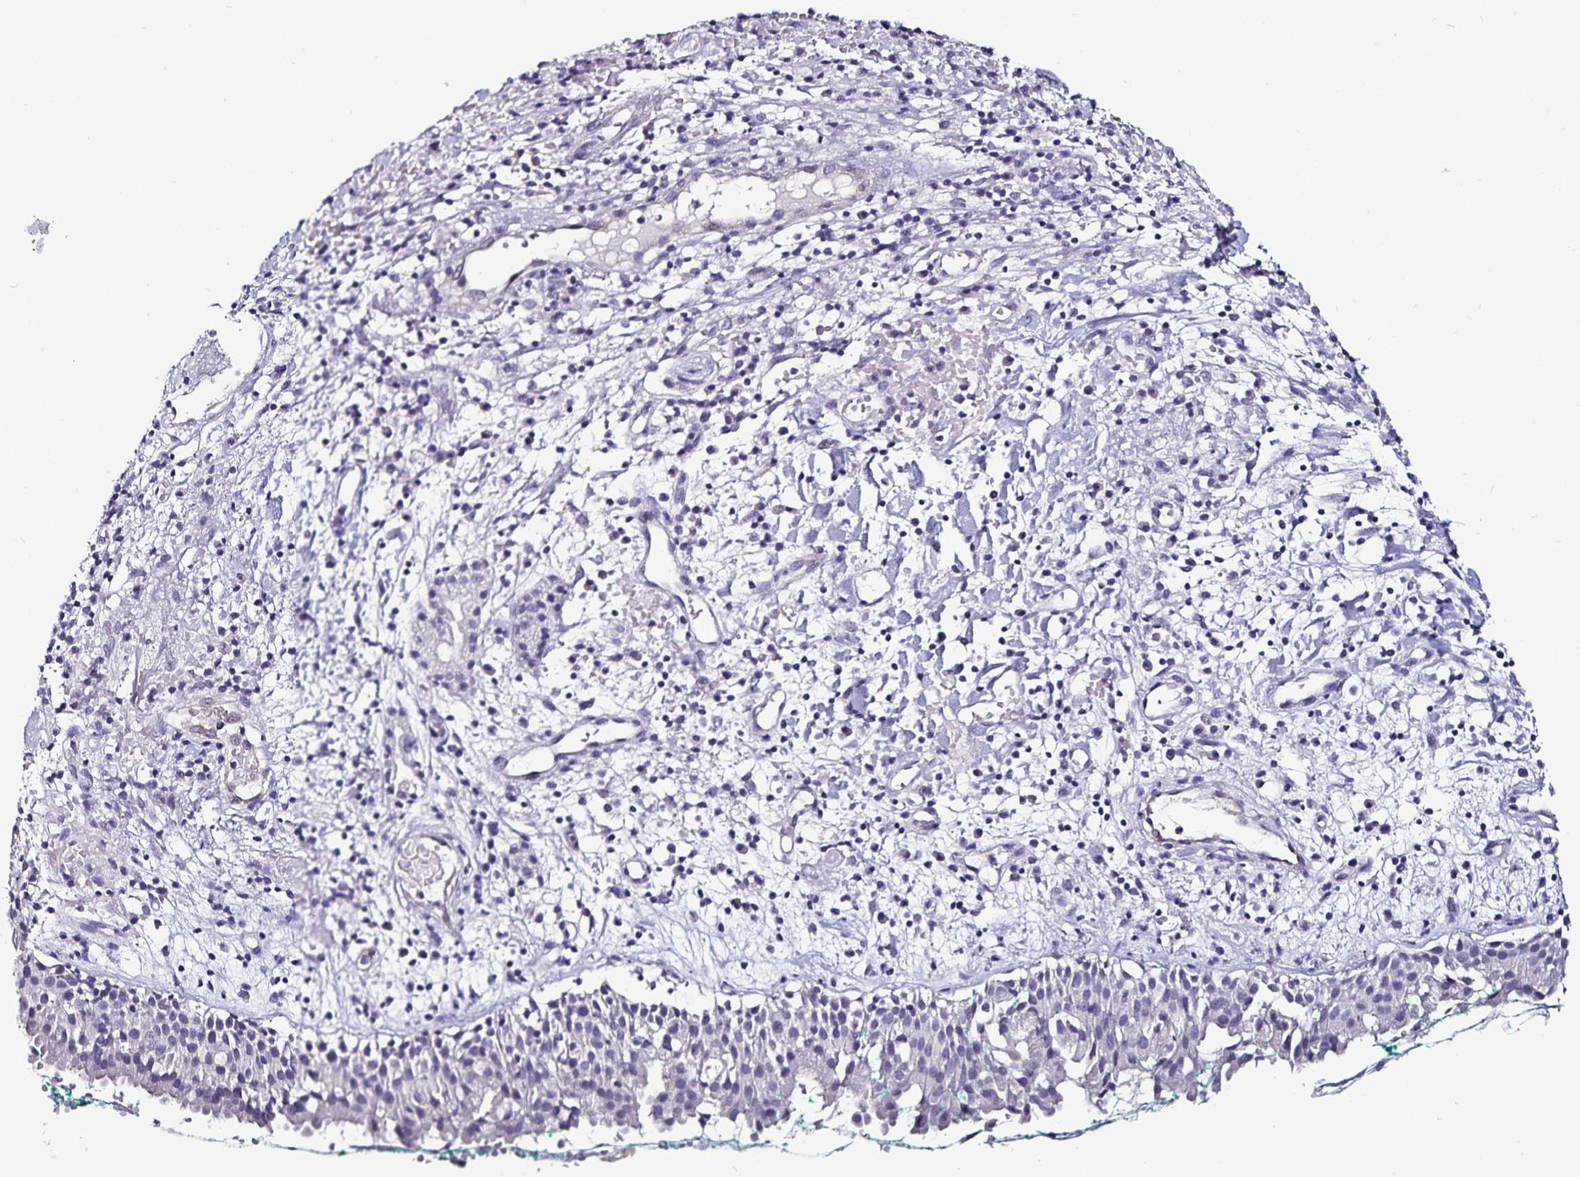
{"staining": {"intensity": "negative", "quantity": "none", "location": "none"}, "tissue": "nasopharynx", "cell_type": "Respiratory epithelial cells", "image_type": "normal", "snomed": [{"axis": "morphology", "description": "Normal tissue, NOS"}, {"axis": "morphology", "description": "Basal cell carcinoma"}, {"axis": "topography", "description": "Cartilage tissue"}, {"axis": "topography", "description": "Nasopharynx"}, {"axis": "topography", "description": "Oral tissue"}], "caption": "The immunohistochemistry photomicrograph has no significant expression in respiratory epithelial cells of nasopharynx. (DAB immunohistochemistry (IHC) visualized using brightfield microscopy, high magnification).", "gene": "TSPAN7", "patient": {"sex": "female", "age": 77}}